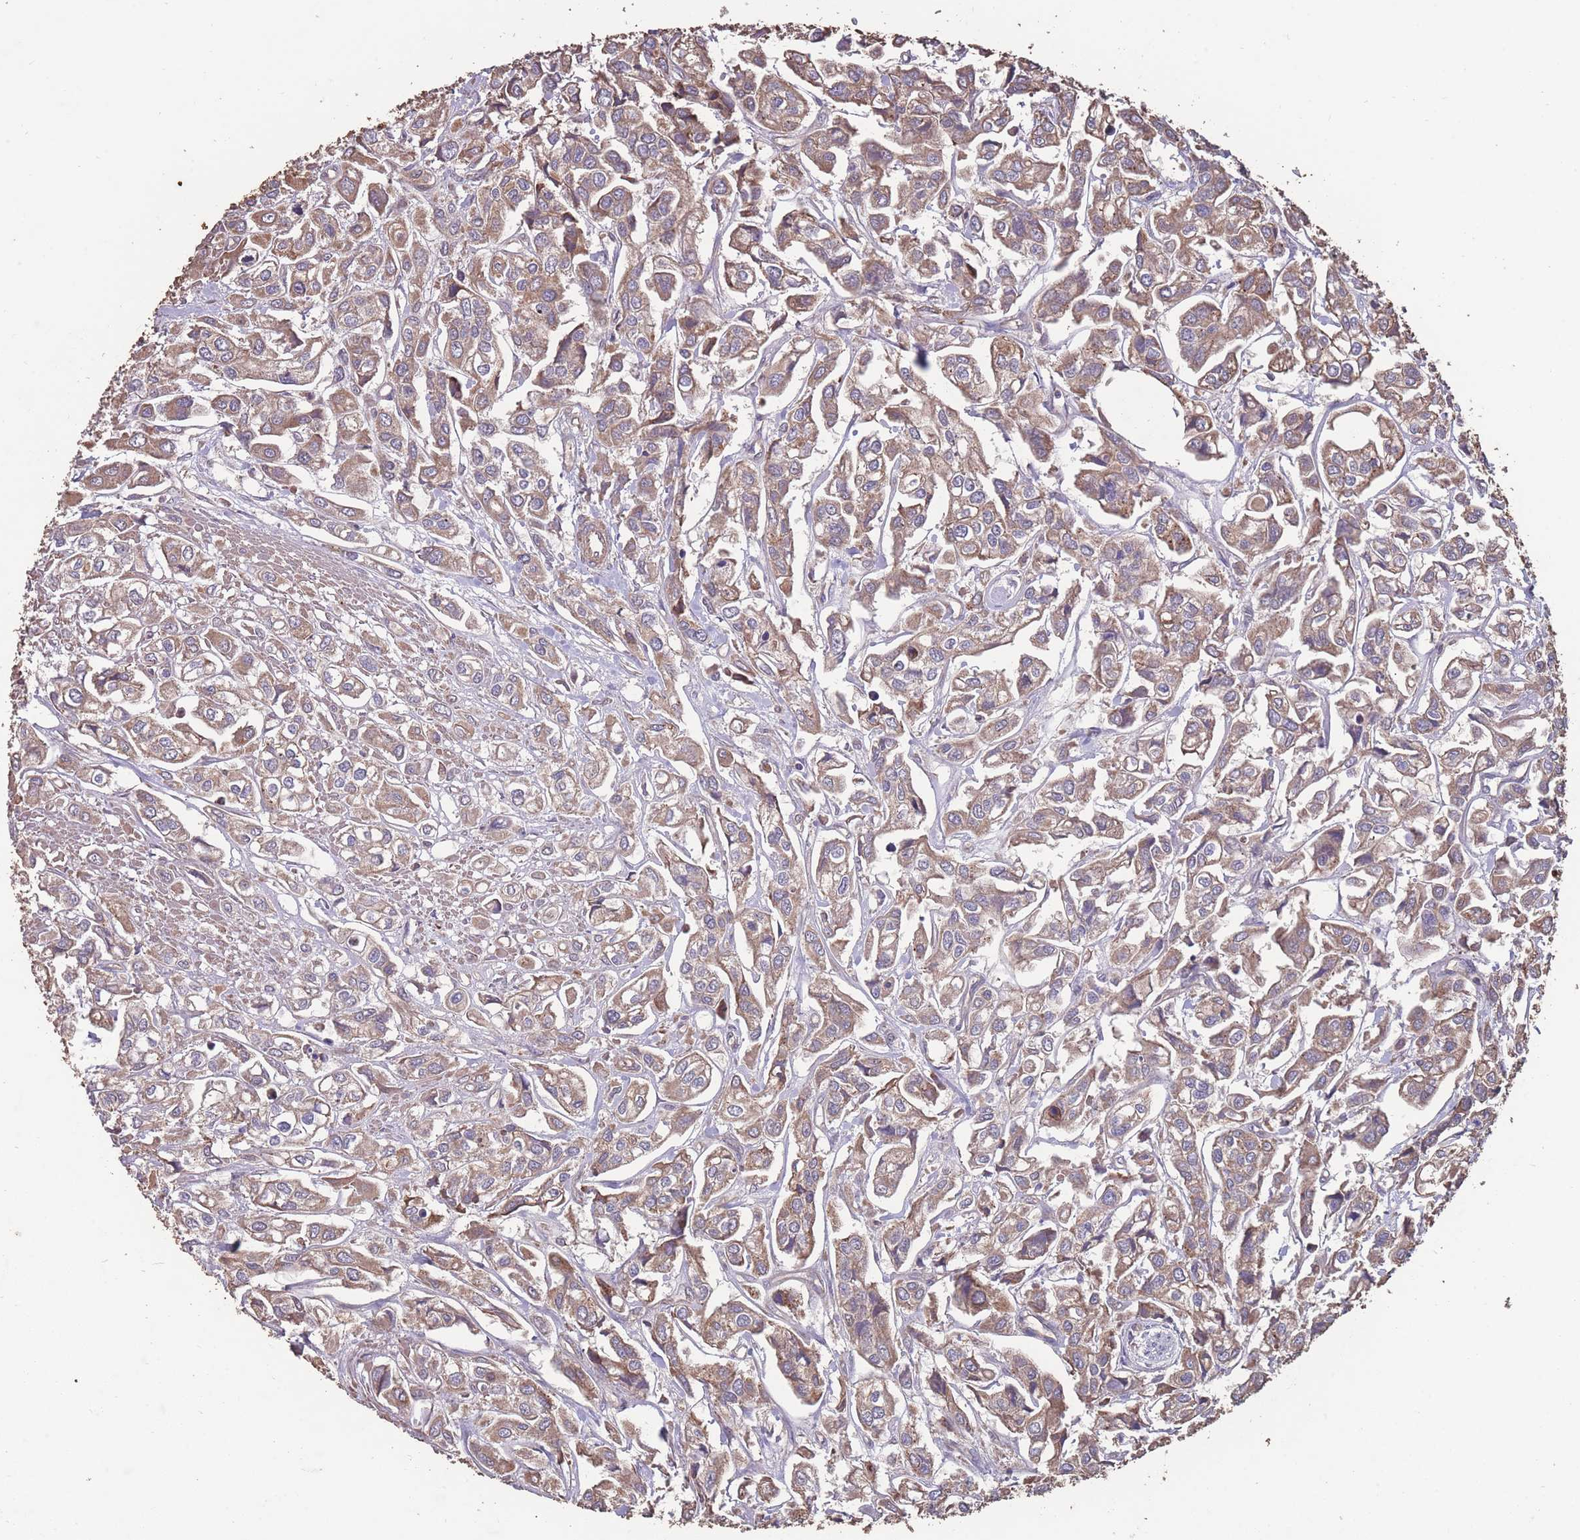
{"staining": {"intensity": "moderate", "quantity": ">75%", "location": "cytoplasmic/membranous"}, "tissue": "urothelial cancer", "cell_type": "Tumor cells", "image_type": "cancer", "snomed": [{"axis": "morphology", "description": "Urothelial carcinoma, High grade"}, {"axis": "topography", "description": "Urinary bladder"}], "caption": "Urothelial carcinoma (high-grade) stained with immunohistochemistry (IHC) demonstrates moderate cytoplasmic/membranous positivity in approximately >75% of tumor cells.", "gene": "STIM2", "patient": {"sex": "male", "age": 67}}